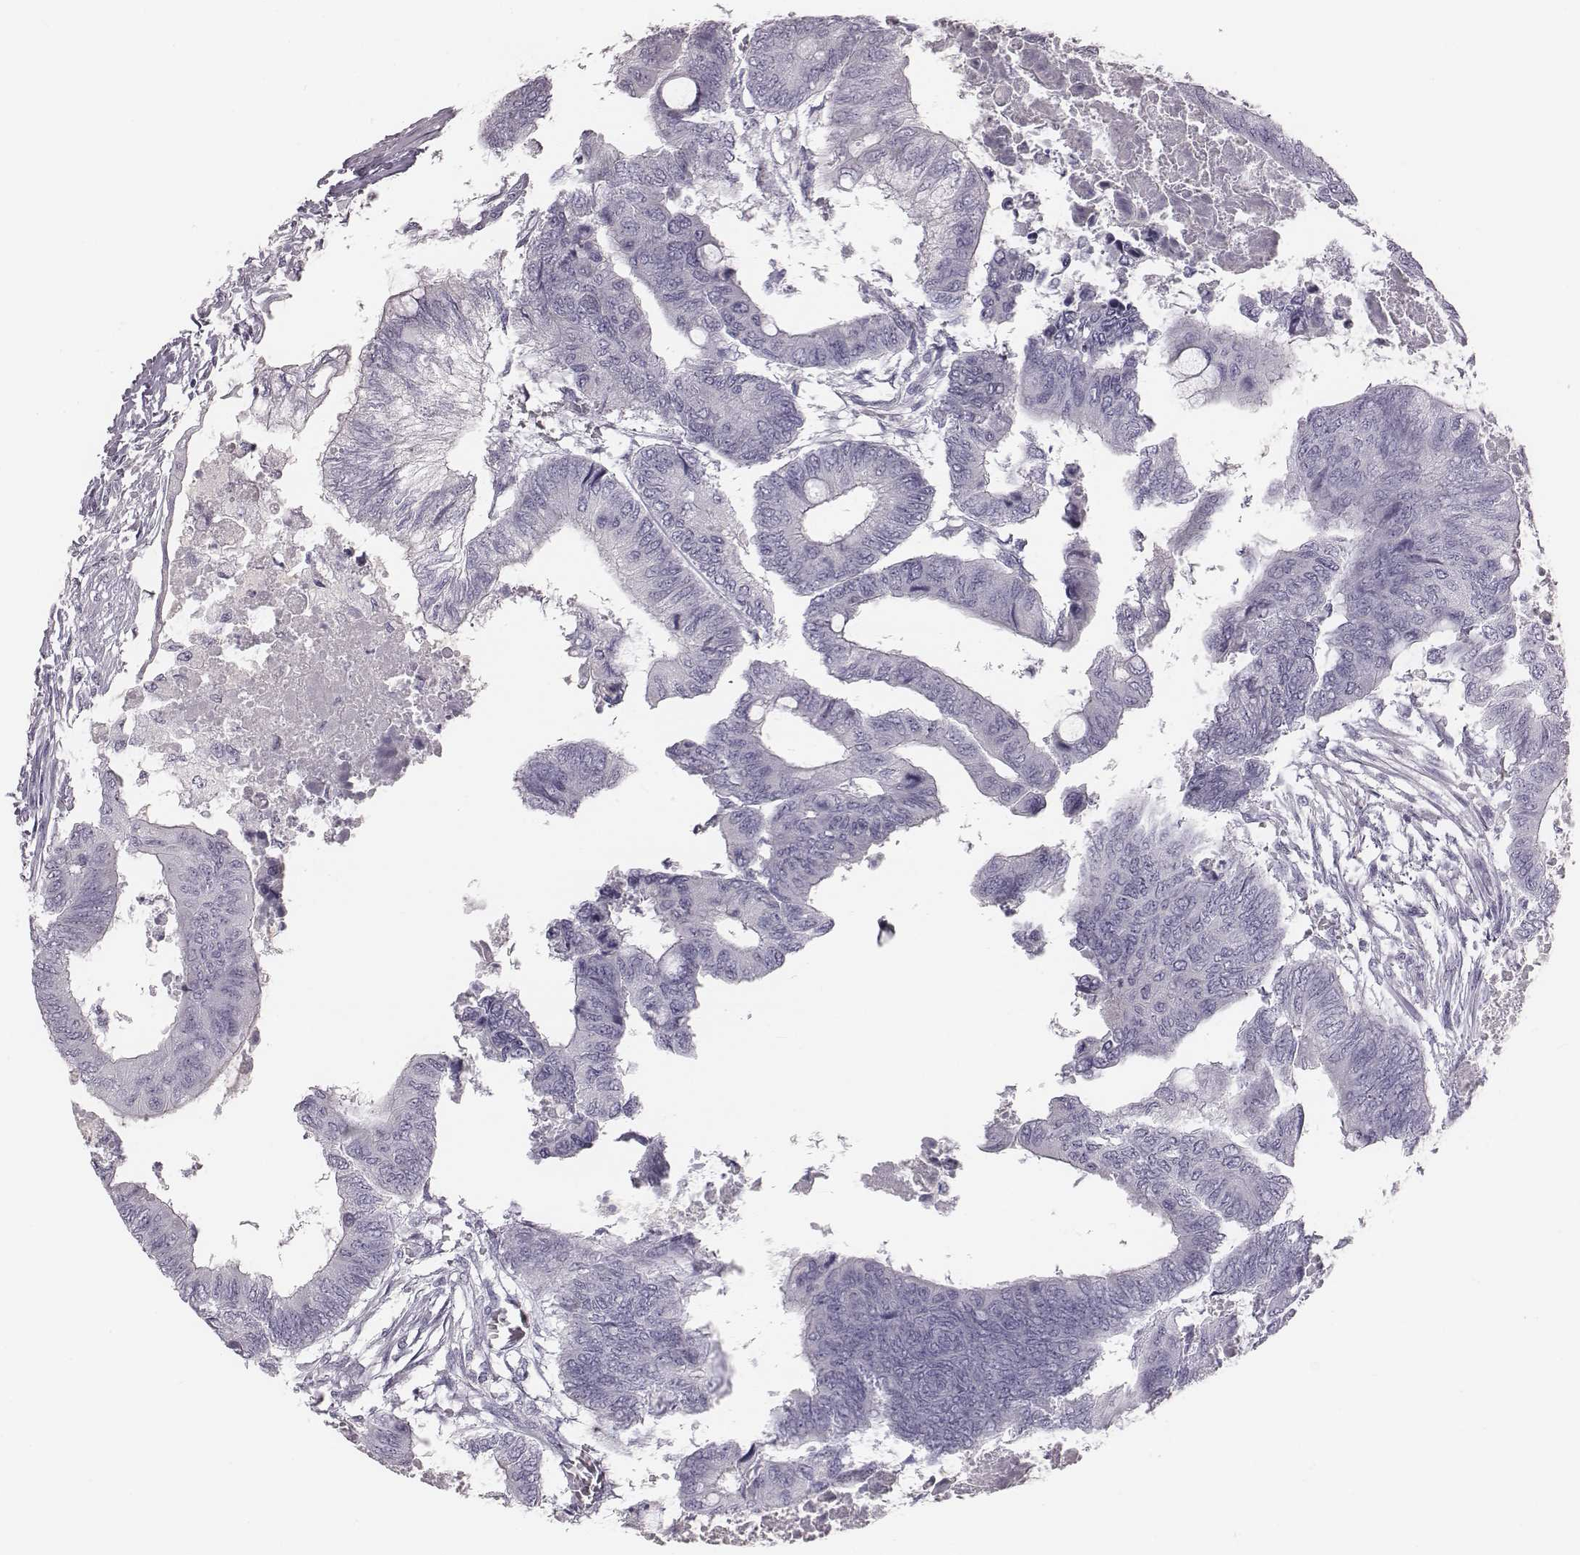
{"staining": {"intensity": "negative", "quantity": "none", "location": "none"}, "tissue": "colorectal cancer", "cell_type": "Tumor cells", "image_type": "cancer", "snomed": [{"axis": "morphology", "description": "Normal tissue, NOS"}, {"axis": "morphology", "description": "Adenocarcinoma, NOS"}, {"axis": "topography", "description": "Rectum"}, {"axis": "topography", "description": "Peripheral nerve tissue"}], "caption": "Human colorectal adenocarcinoma stained for a protein using IHC displays no staining in tumor cells.", "gene": "C6orf58", "patient": {"sex": "male", "age": 92}}